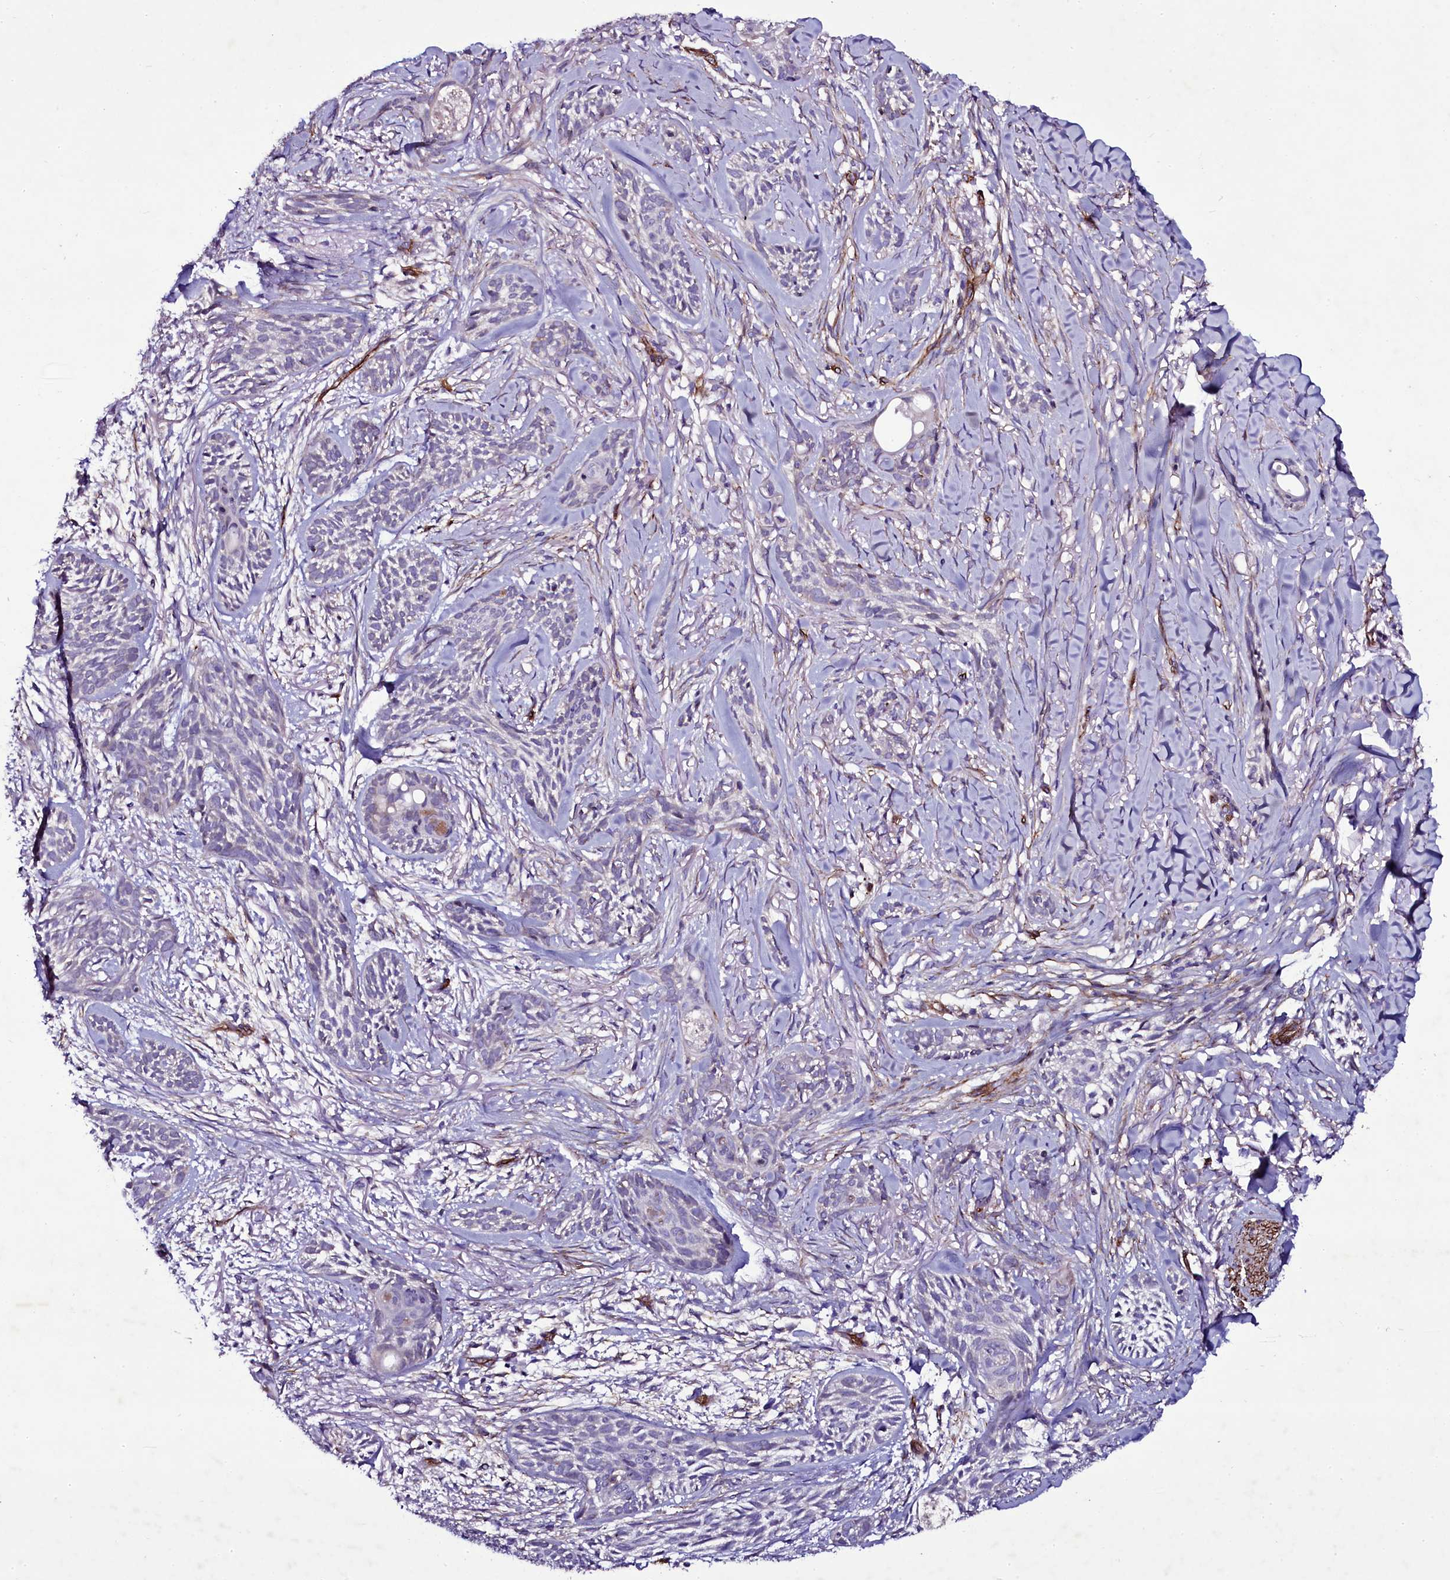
{"staining": {"intensity": "negative", "quantity": "none", "location": "none"}, "tissue": "skin cancer", "cell_type": "Tumor cells", "image_type": "cancer", "snomed": [{"axis": "morphology", "description": "Basal cell carcinoma"}, {"axis": "topography", "description": "Skin"}], "caption": "This is an IHC micrograph of human skin cancer. There is no positivity in tumor cells.", "gene": "MEX3C", "patient": {"sex": "female", "age": 59}}